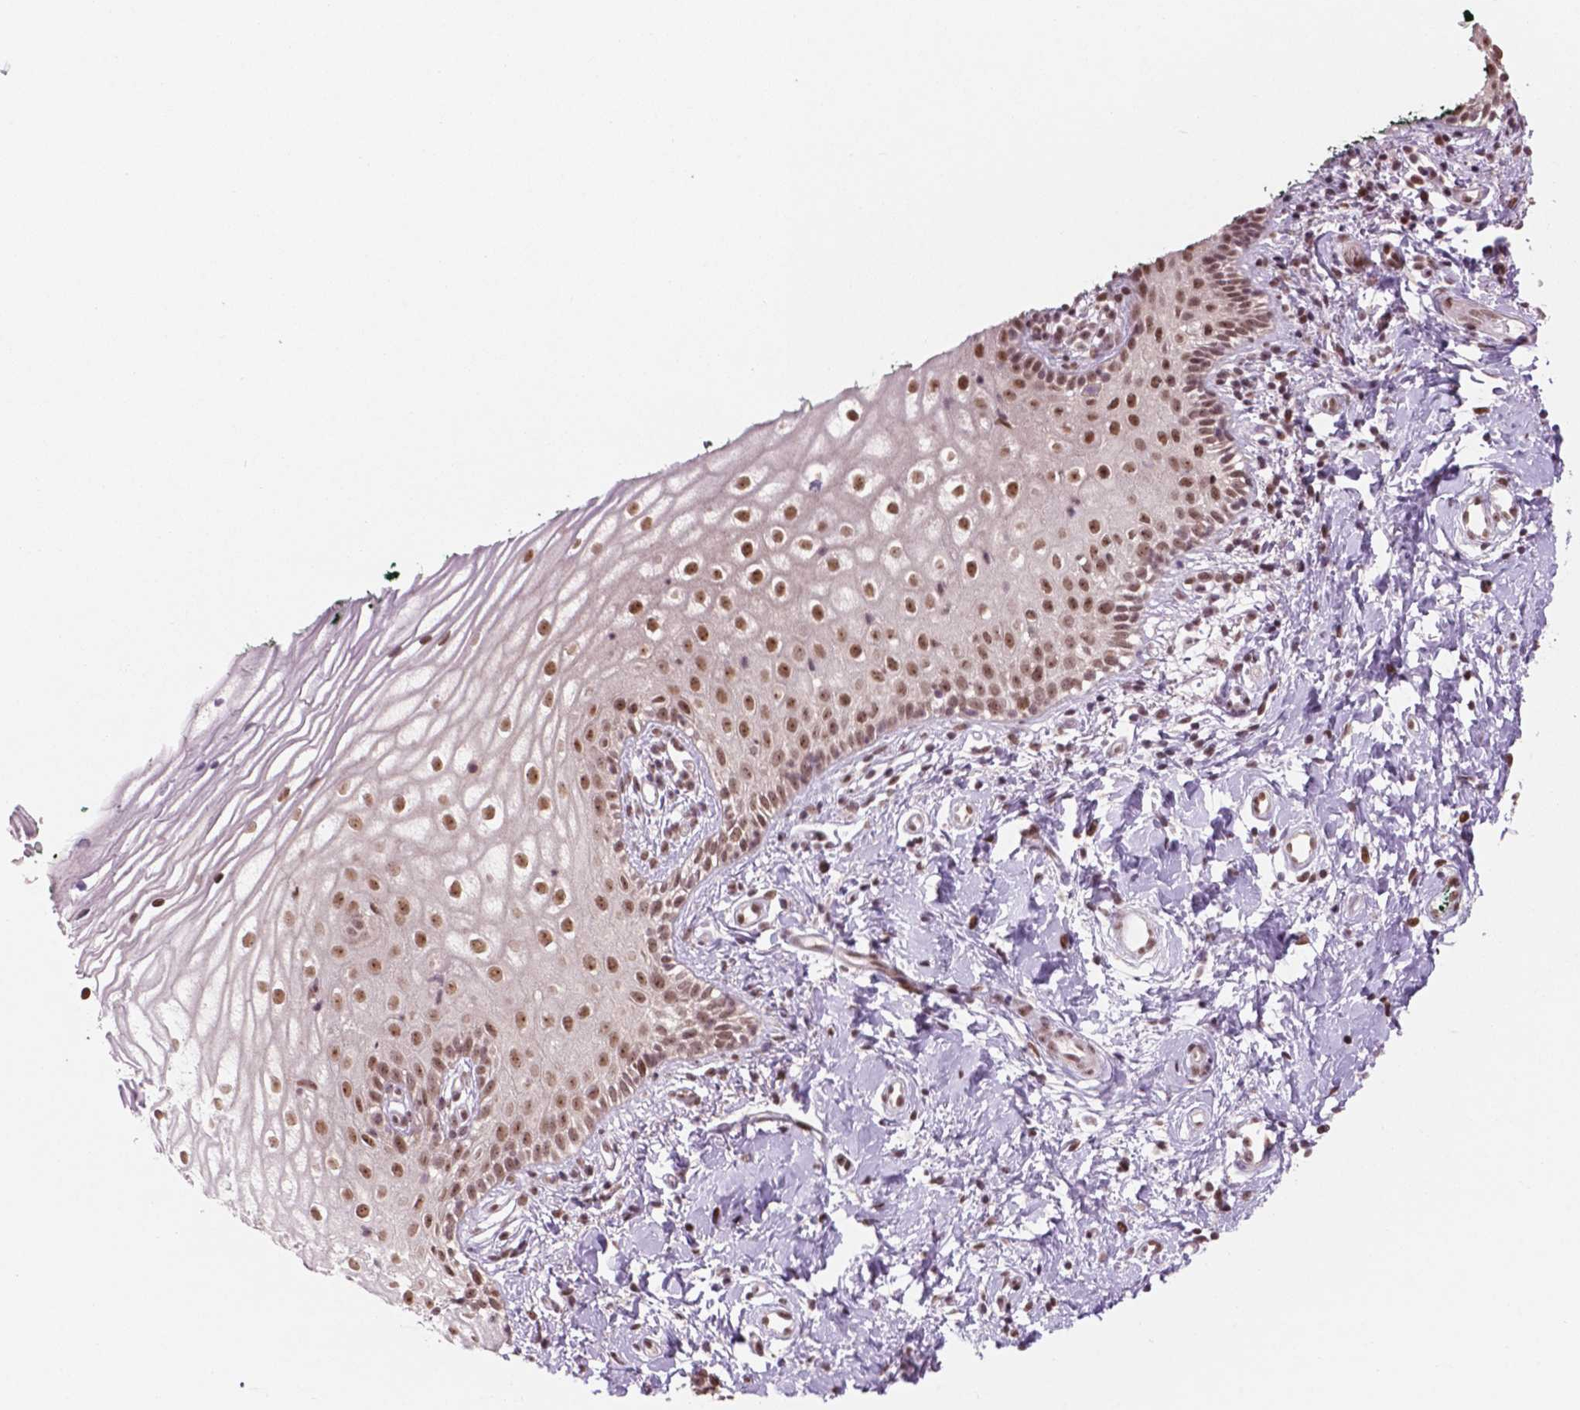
{"staining": {"intensity": "moderate", "quantity": ">75%", "location": "nuclear"}, "tissue": "vagina", "cell_type": "Squamous epithelial cells", "image_type": "normal", "snomed": [{"axis": "morphology", "description": "Normal tissue, NOS"}, {"axis": "topography", "description": "Vagina"}], "caption": "Vagina stained with immunohistochemistry (IHC) exhibits moderate nuclear positivity in approximately >75% of squamous epithelial cells.", "gene": "POLR2E", "patient": {"sex": "female", "age": 47}}